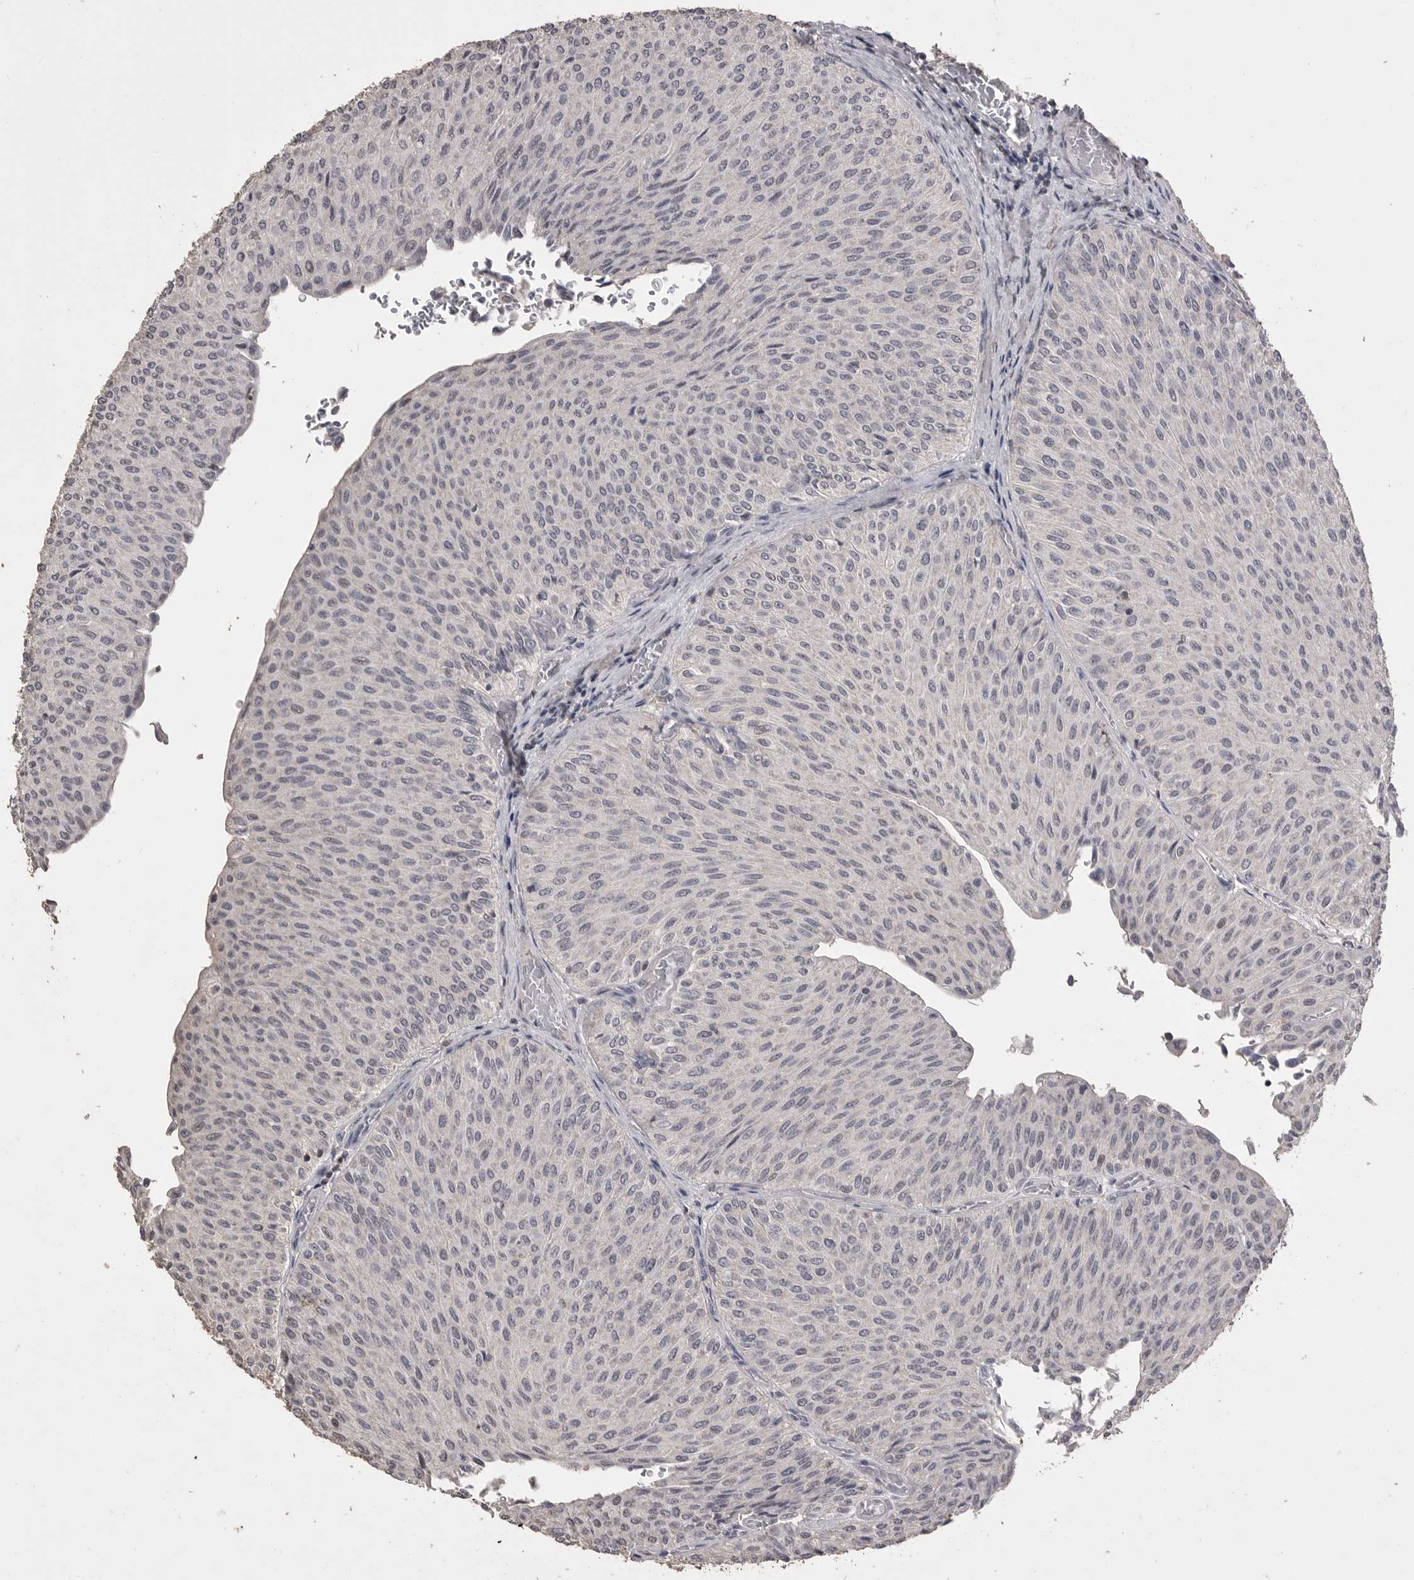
{"staining": {"intensity": "negative", "quantity": "none", "location": "none"}, "tissue": "urothelial cancer", "cell_type": "Tumor cells", "image_type": "cancer", "snomed": [{"axis": "morphology", "description": "Urothelial carcinoma, Low grade"}, {"axis": "topography", "description": "Urinary bladder"}], "caption": "The micrograph reveals no staining of tumor cells in urothelial cancer.", "gene": "MMP7", "patient": {"sex": "male", "age": 78}}